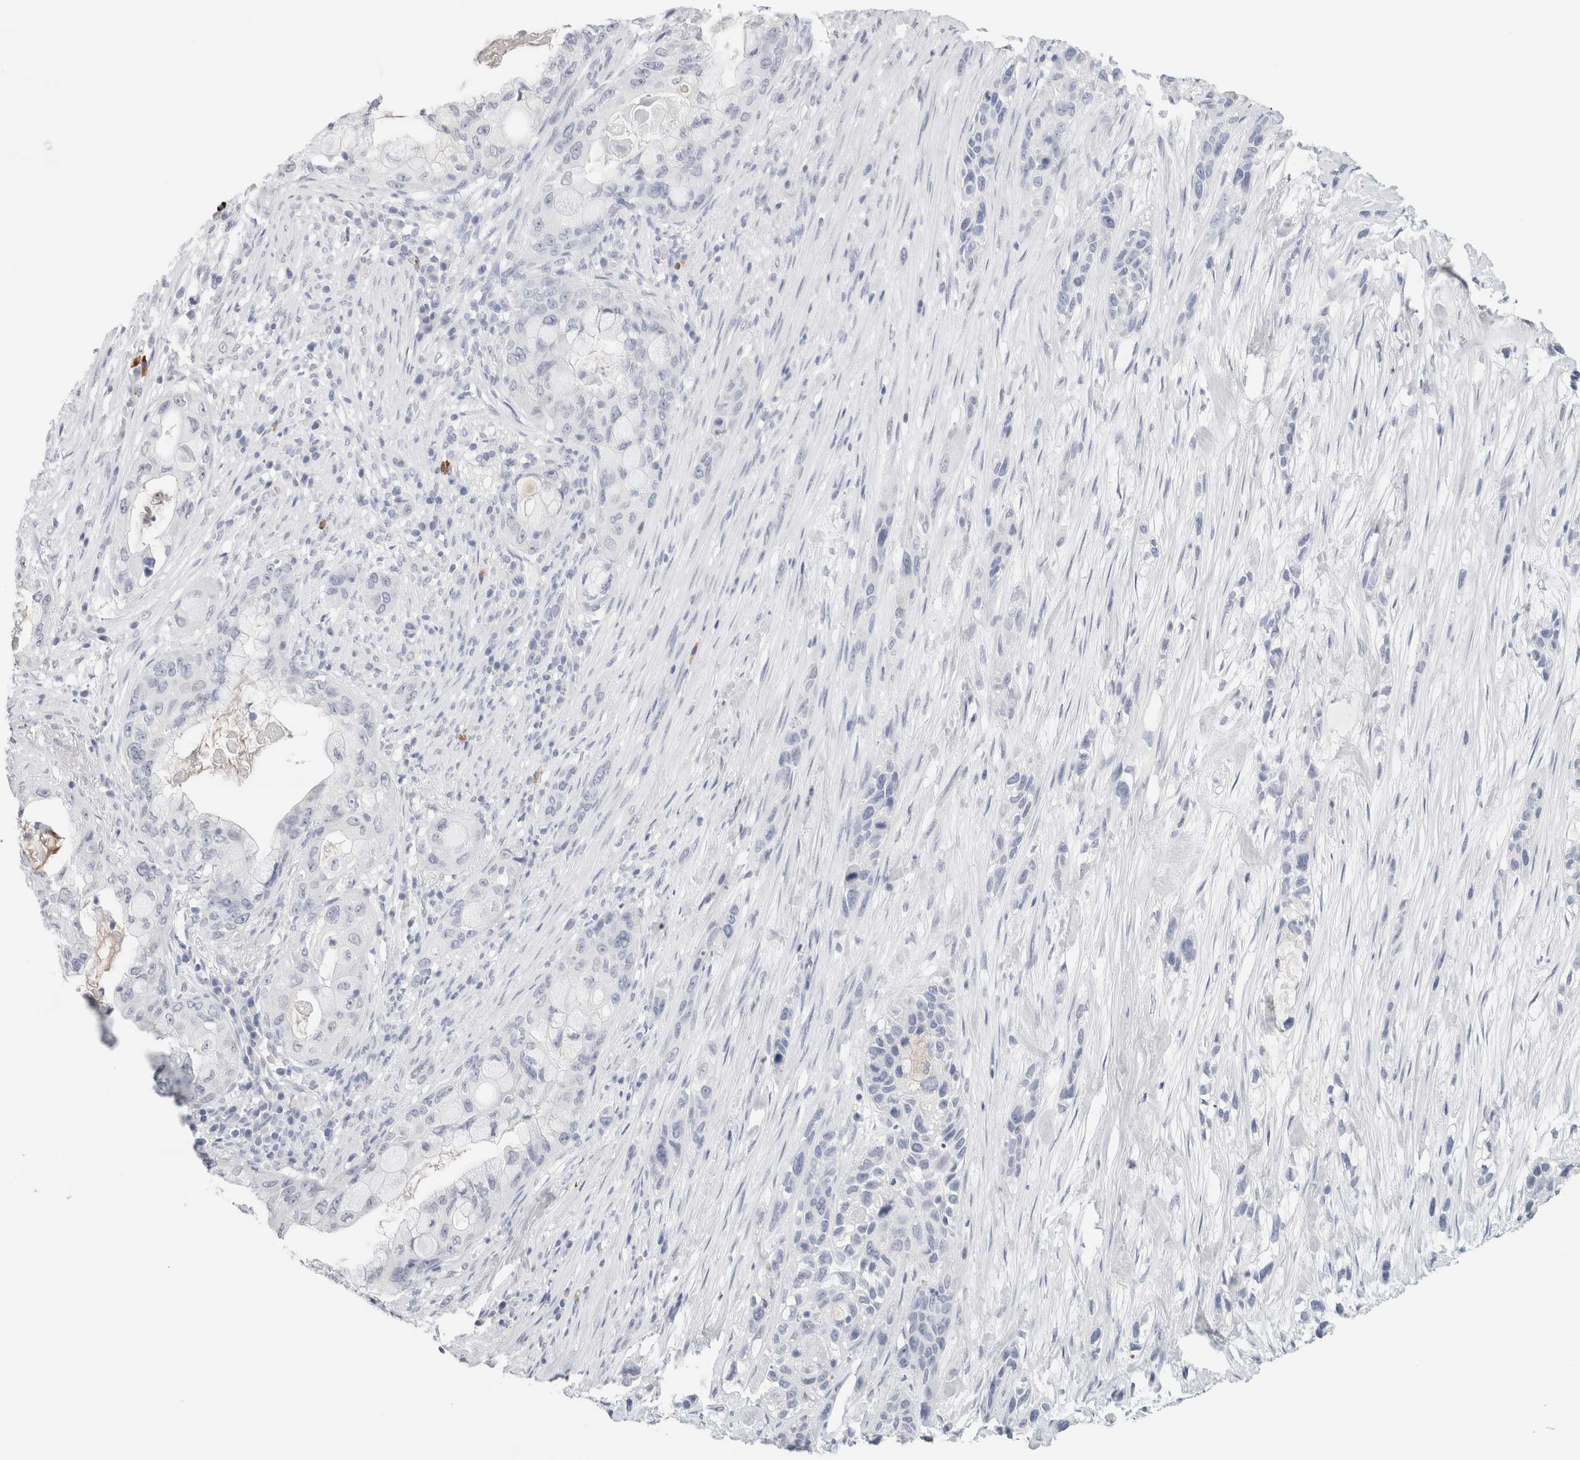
{"staining": {"intensity": "negative", "quantity": "none", "location": "none"}, "tissue": "pancreatic cancer", "cell_type": "Tumor cells", "image_type": "cancer", "snomed": [{"axis": "morphology", "description": "Adenocarcinoma, NOS"}, {"axis": "topography", "description": "Pancreas"}], "caption": "This is a histopathology image of IHC staining of pancreatic cancer, which shows no expression in tumor cells.", "gene": "IL6", "patient": {"sex": "male", "age": 53}}